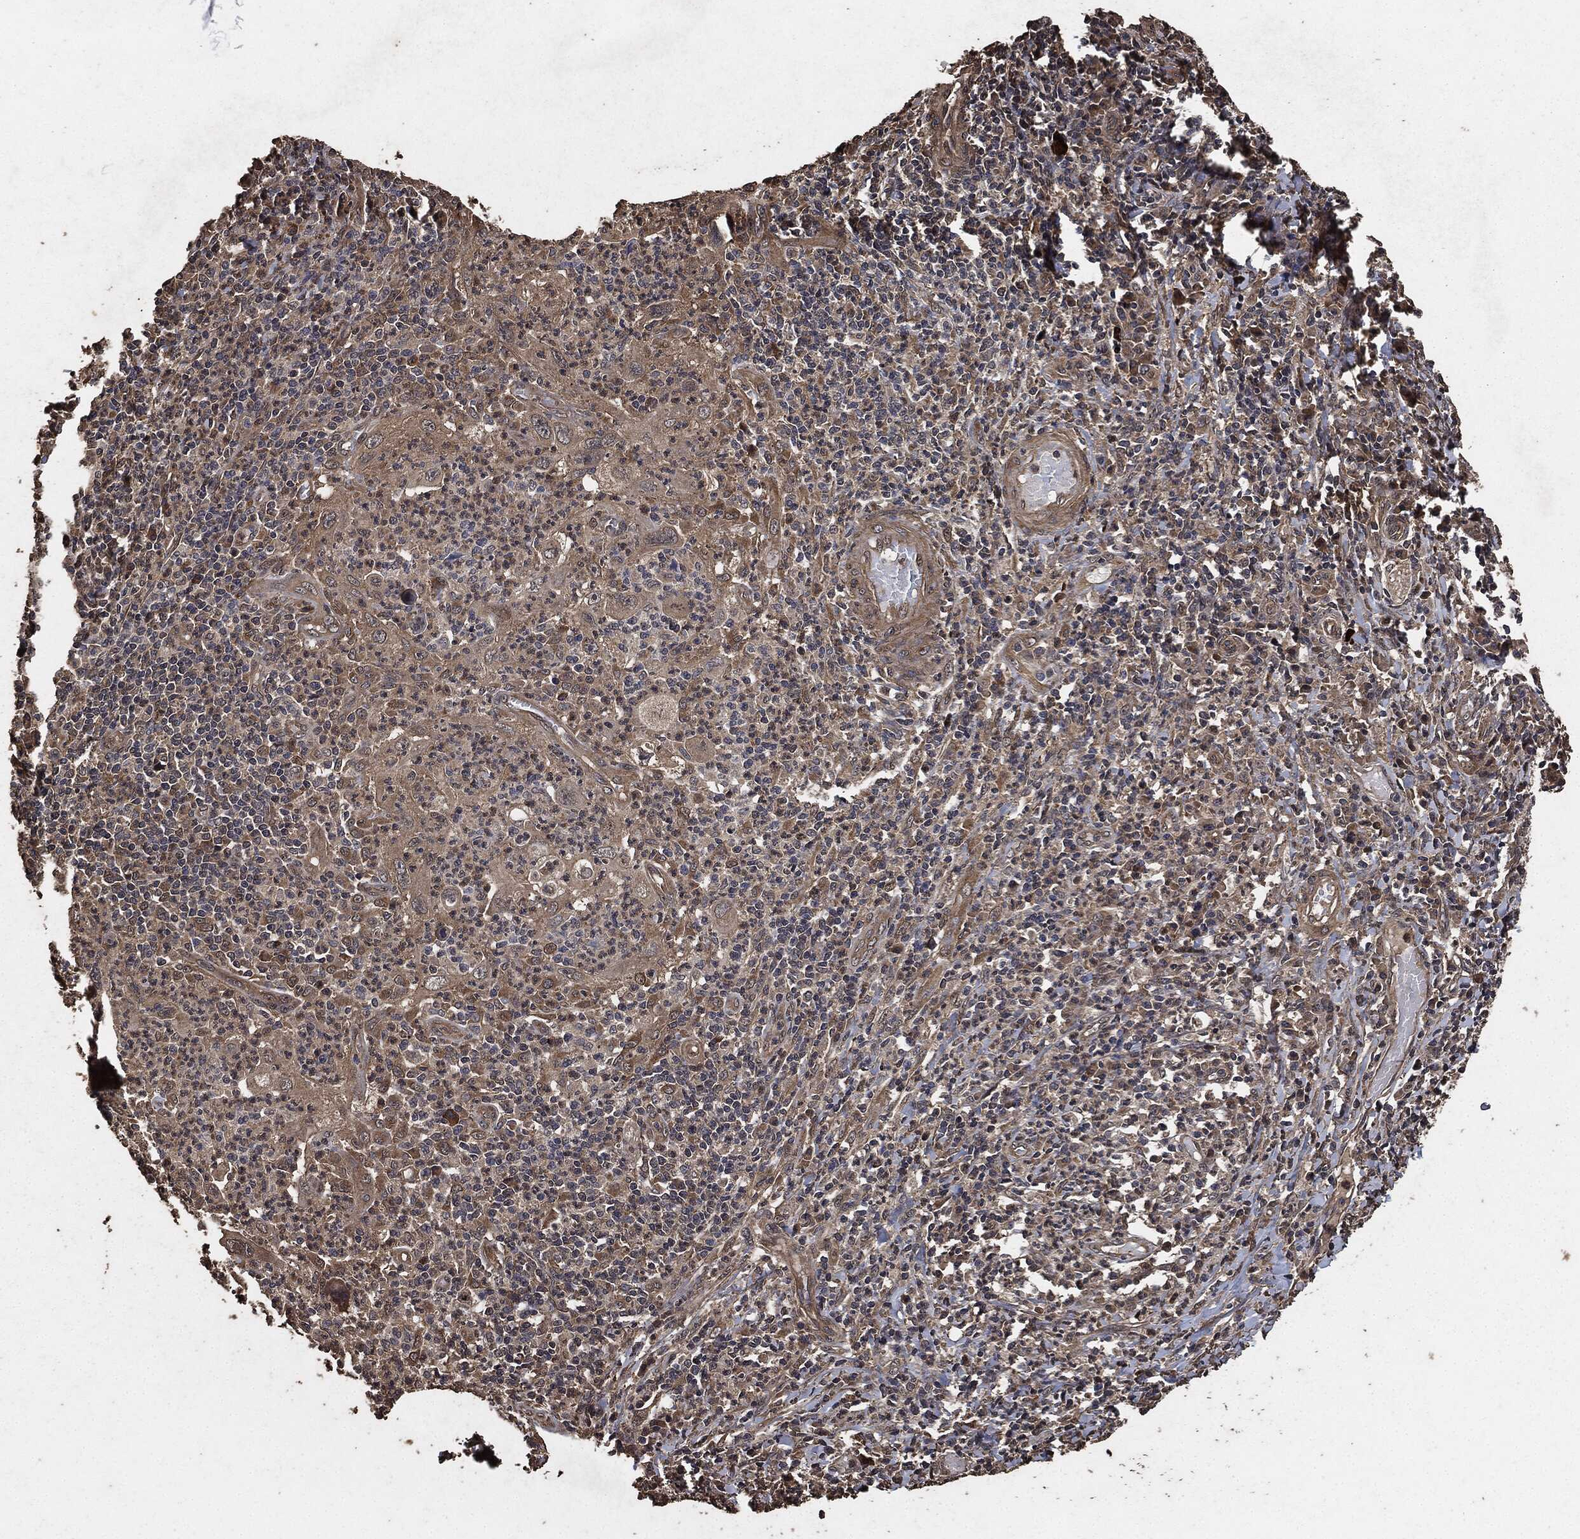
{"staining": {"intensity": "moderate", "quantity": "25%-75%", "location": "cytoplasmic/membranous"}, "tissue": "cervical cancer", "cell_type": "Tumor cells", "image_type": "cancer", "snomed": [{"axis": "morphology", "description": "Squamous cell carcinoma, NOS"}, {"axis": "topography", "description": "Cervix"}], "caption": "This micrograph displays IHC staining of human squamous cell carcinoma (cervical), with medium moderate cytoplasmic/membranous positivity in about 25%-75% of tumor cells.", "gene": "AKT1S1", "patient": {"sex": "female", "age": 26}}